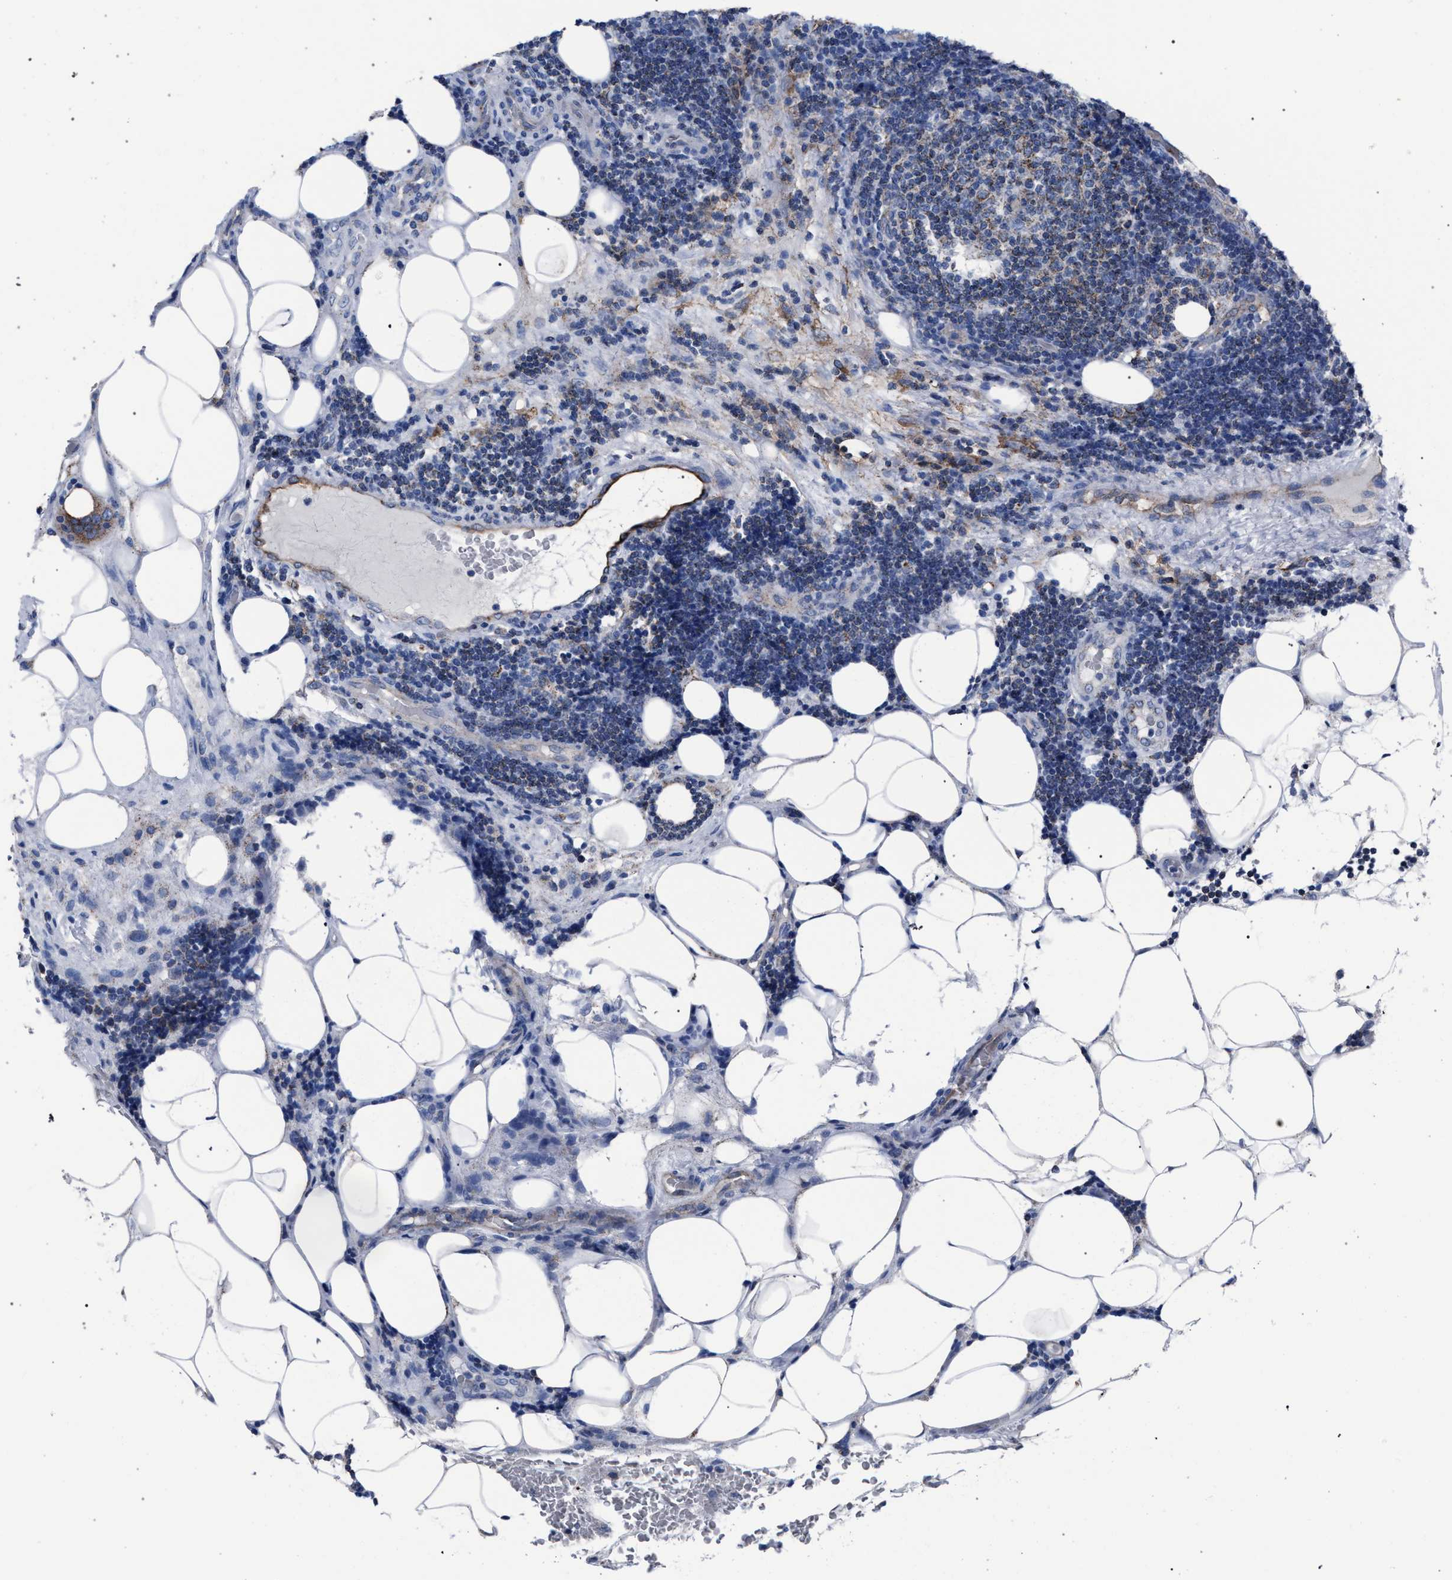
{"staining": {"intensity": "weak", "quantity": "25%-75%", "location": "cytoplasmic/membranous"}, "tissue": "lymphoma", "cell_type": "Tumor cells", "image_type": "cancer", "snomed": [{"axis": "morphology", "description": "Malignant lymphoma, non-Hodgkin's type, Low grade"}, {"axis": "topography", "description": "Lymph node"}], "caption": "An image showing weak cytoplasmic/membranous staining in approximately 25%-75% of tumor cells in lymphoma, as visualized by brown immunohistochemical staining.", "gene": "HSD17B4", "patient": {"sex": "male", "age": 83}}